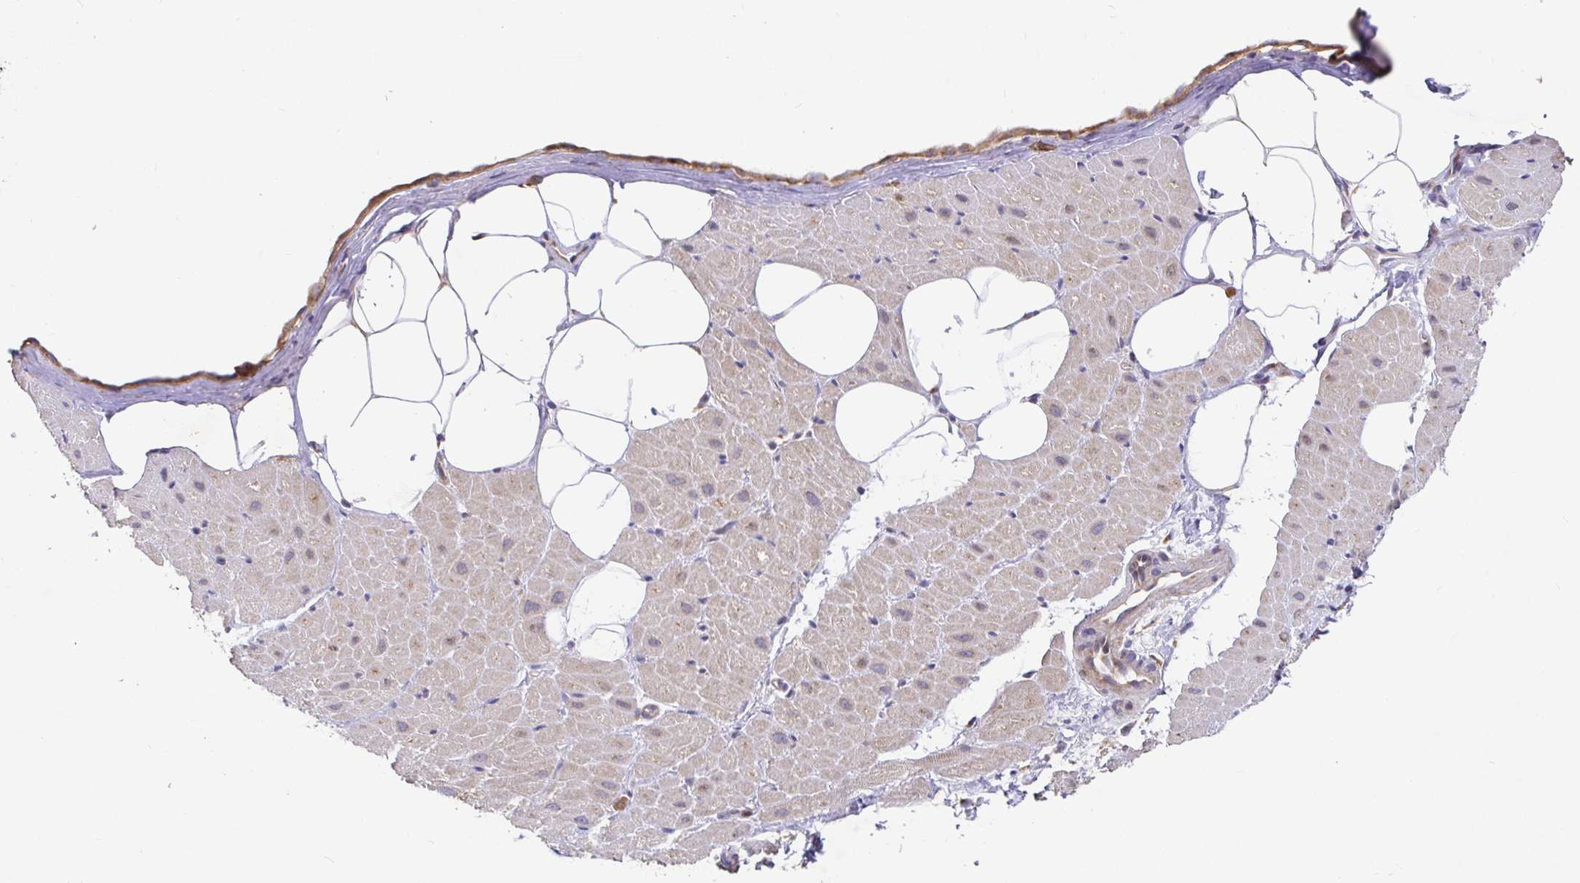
{"staining": {"intensity": "weak", "quantity": "25%-75%", "location": "cytoplasmic/membranous"}, "tissue": "heart muscle", "cell_type": "Cardiomyocytes", "image_type": "normal", "snomed": [{"axis": "morphology", "description": "Normal tissue, NOS"}, {"axis": "topography", "description": "Heart"}], "caption": "The image shows immunohistochemical staining of benign heart muscle. There is weak cytoplasmic/membranous positivity is identified in about 25%-75% of cardiomyocytes. The protein is stained brown, and the nuclei are stained in blue (DAB IHC with brightfield microscopy, high magnification).", "gene": "ELP1", "patient": {"sex": "male", "age": 62}}